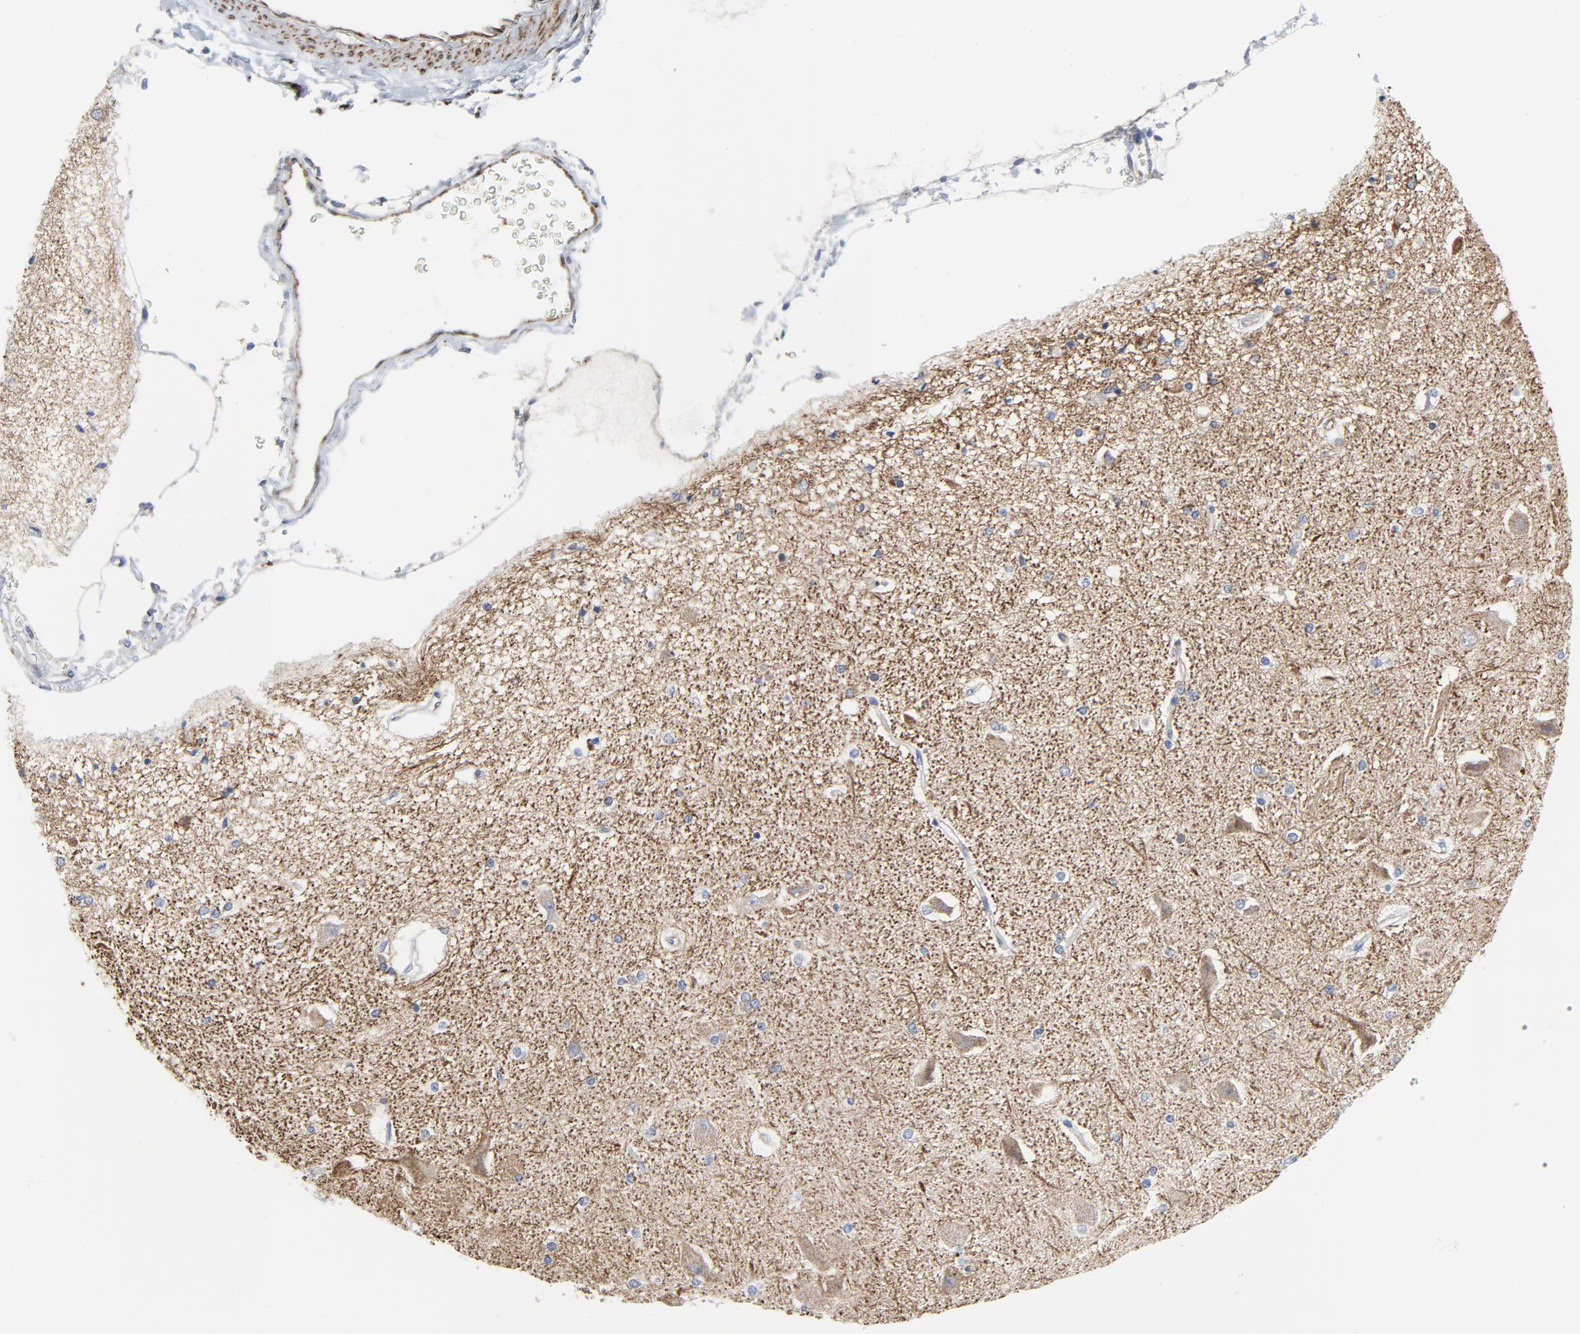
{"staining": {"intensity": "weak", "quantity": "<25%", "location": "cytoplasmic/membranous"}, "tissue": "hippocampus", "cell_type": "Neuronal cells", "image_type": "normal", "snomed": [{"axis": "morphology", "description": "Normal tissue, NOS"}, {"axis": "topography", "description": "Hippocampus"}], "caption": "IHC micrograph of benign hippocampus: hippocampus stained with DAB exhibits no significant protein positivity in neuronal cells.", "gene": "TUBB1", "patient": {"sex": "female", "age": 54}}